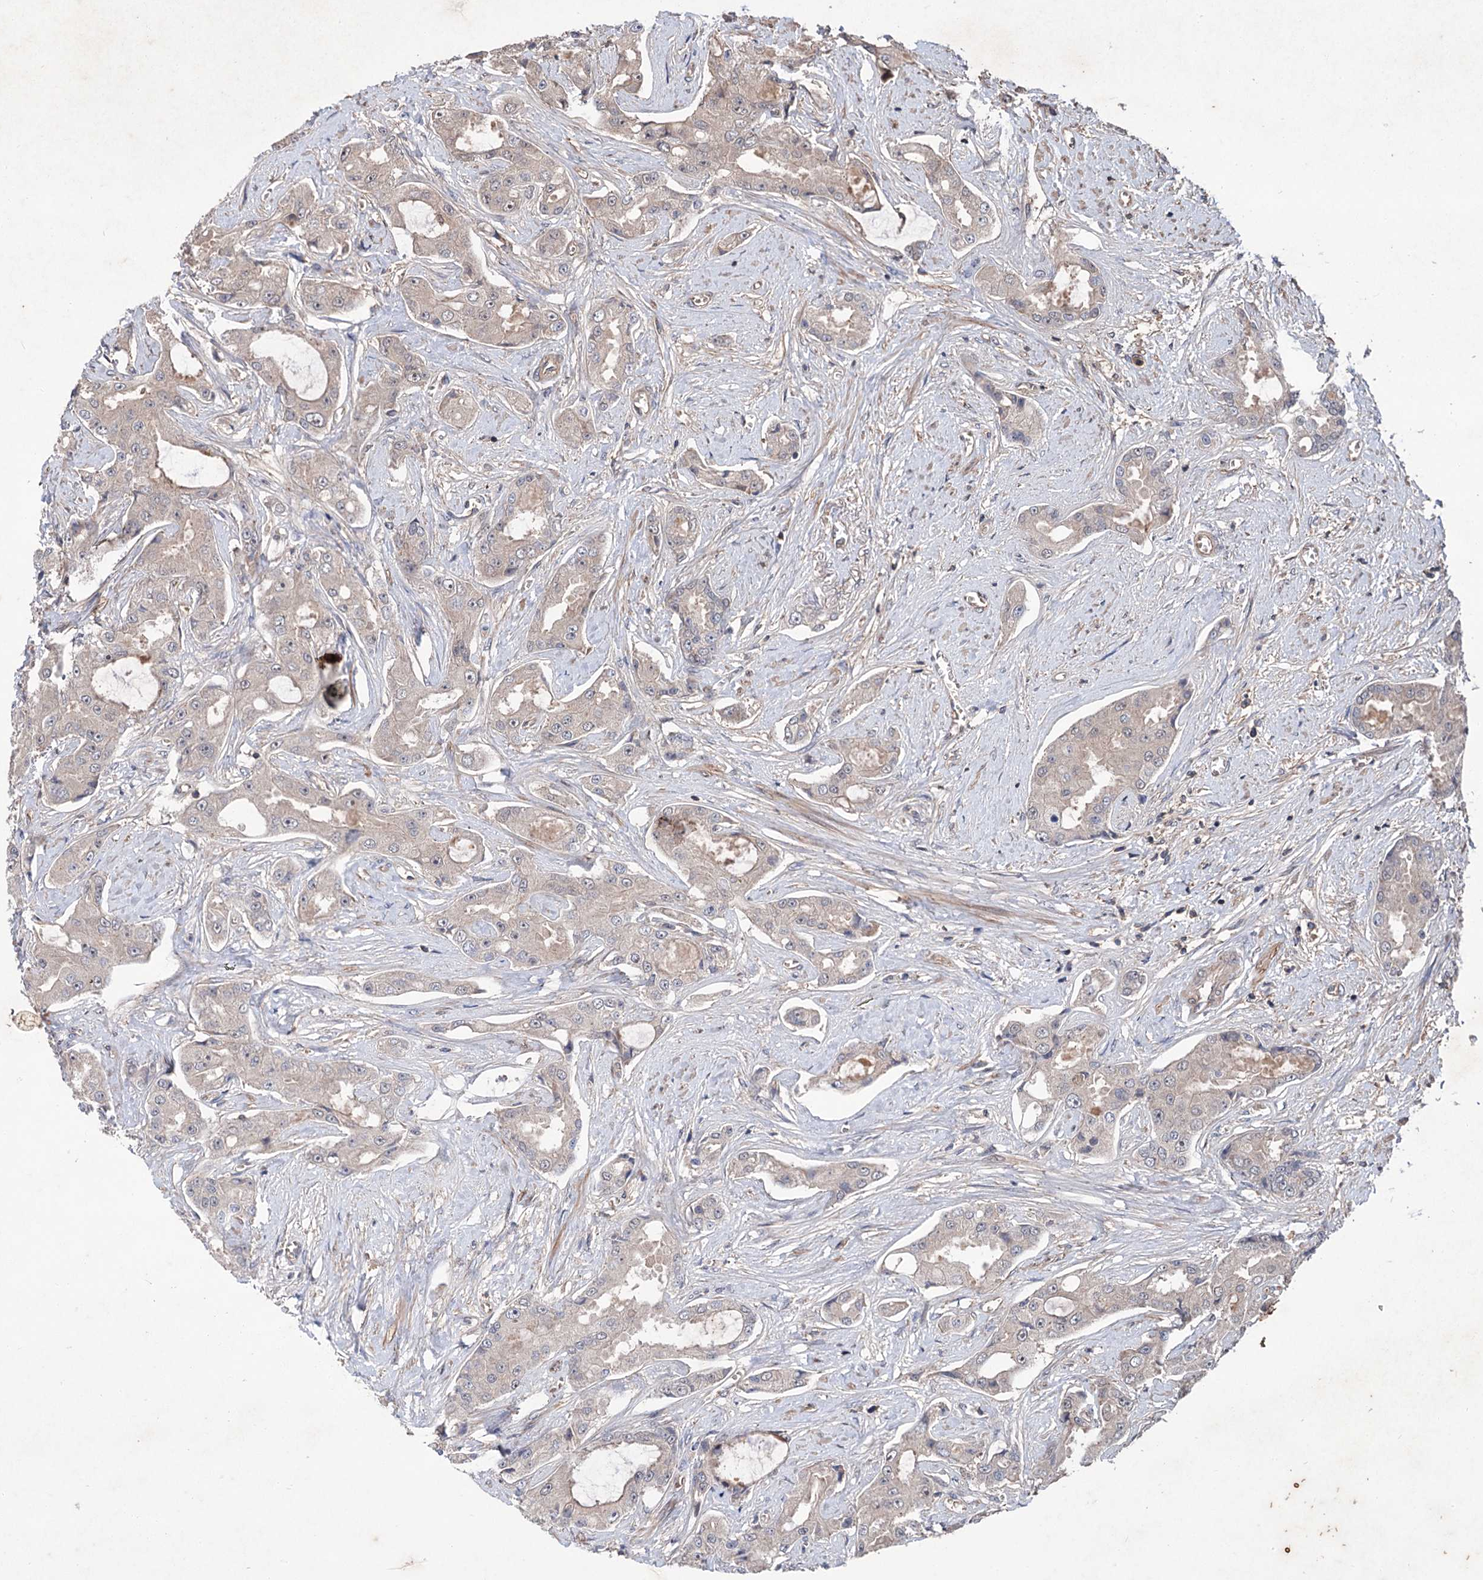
{"staining": {"intensity": "weak", "quantity": "<25%", "location": "cytoplasmic/membranous"}, "tissue": "prostate cancer", "cell_type": "Tumor cells", "image_type": "cancer", "snomed": [{"axis": "morphology", "description": "Adenocarcinoma, High grade"}, {"axis": "topography", "description": "Prostate"}], "caption": "DAB (3,3'-diaminobenzidine) immunohistochemical staining of human prostate adenocarcinoma (high-grade) reveals no significant expression in tumor cells. (DAB immunohistochemistry (IHC) visualized using brightfield microscopy, high magnification).", "gene": "ADK", "patient": {"sex": "male", "age": 73}}